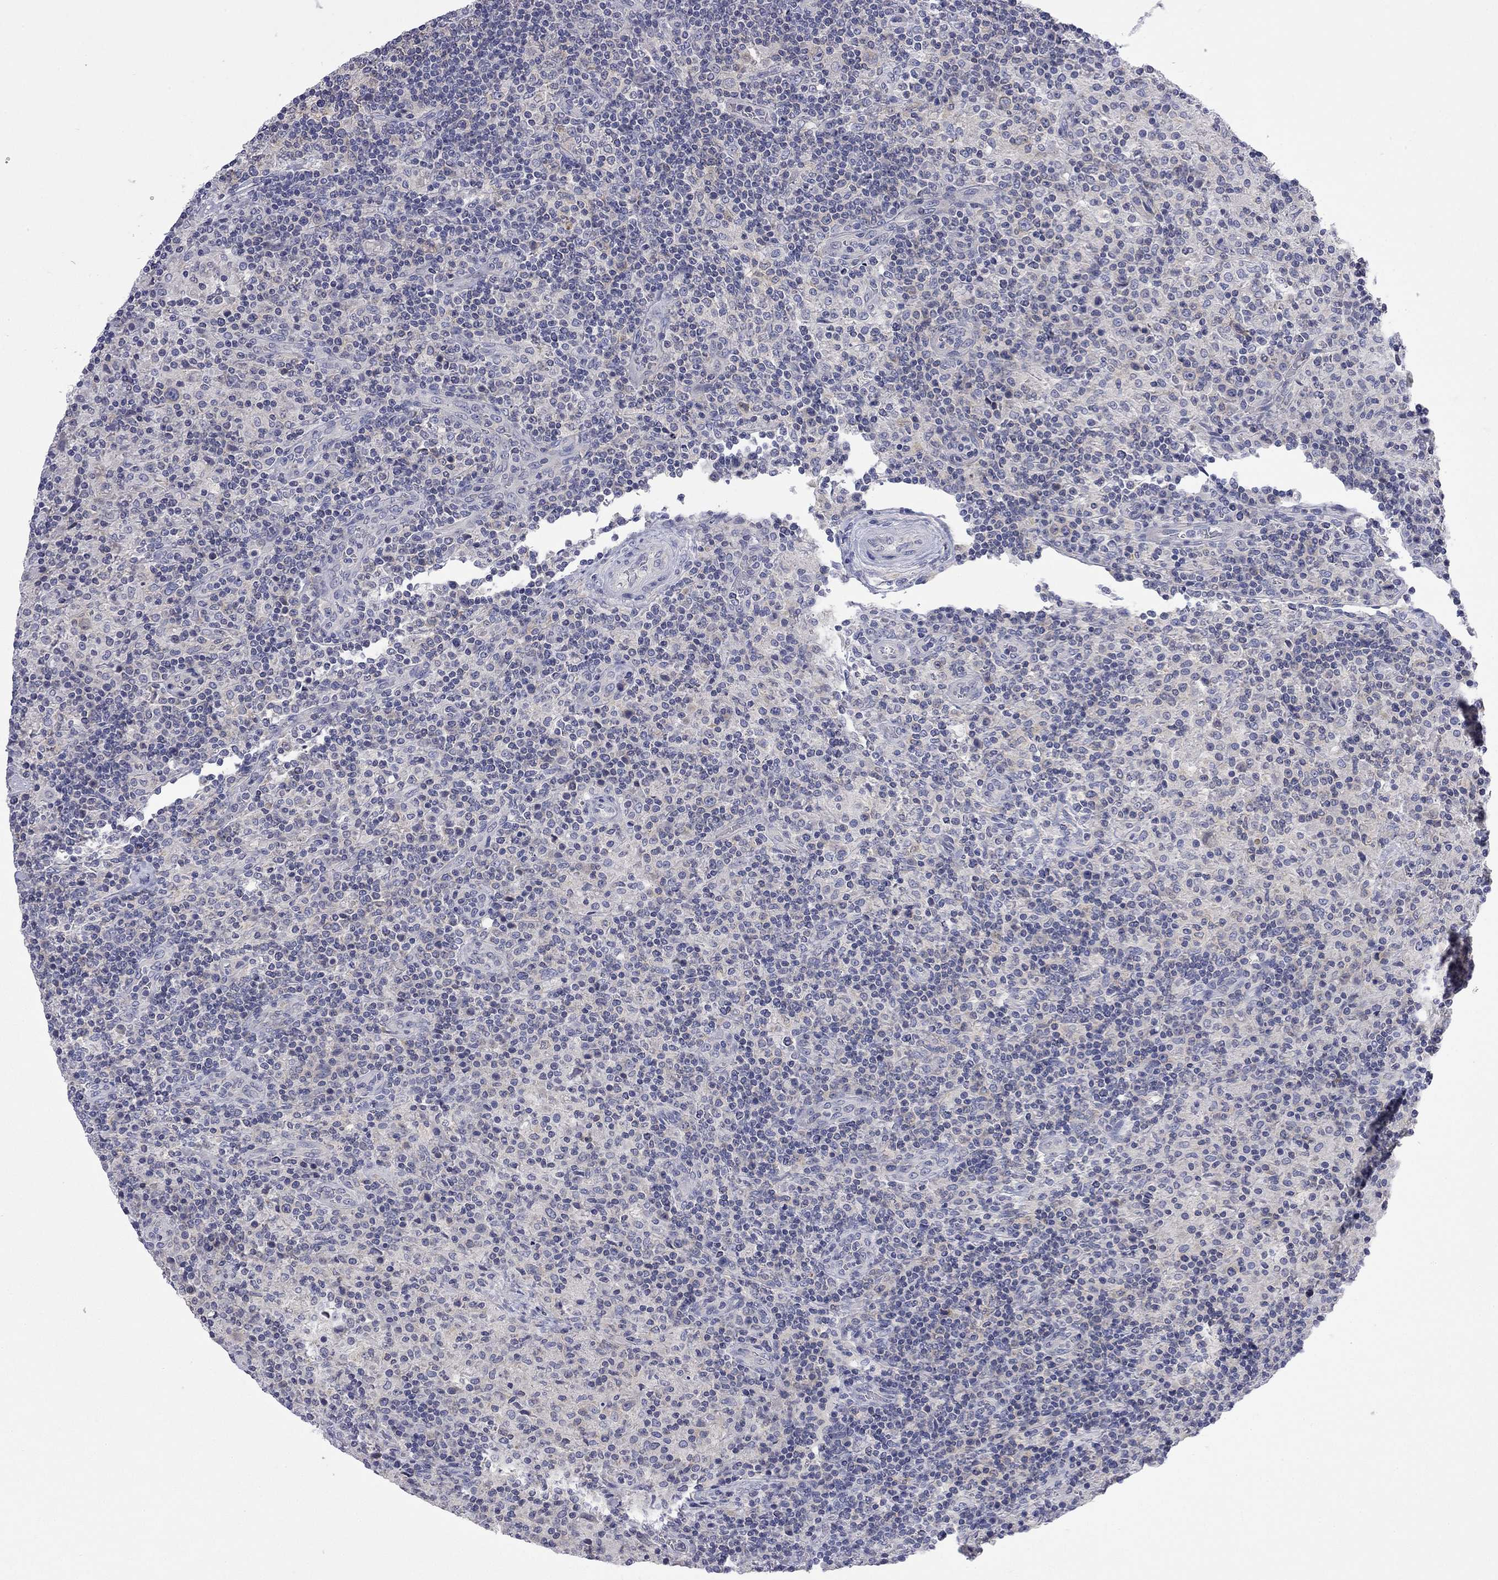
{"staining": {"intensity": "negative", "quantity": "none", "location": "none"}, "tissue": "lymphoma", "cell_type": "Tumor cells", "image_type": "cancer", "snomed": [{"axis": "morphology", "description": "Hodgkin's disease, NOS"}, {"axis": "topography", "description": "Lymph node"}], "caption": "High magnification brightfield microscopy of Hodgkin's disease stained with DAB (3,3'-diaminobenzidine) (brown) and counterstained with hematoxylin (blue): tumor cells show no significant expression.", "gene": "ABCB4", "patient": {"sex": "male", "age": 70}}